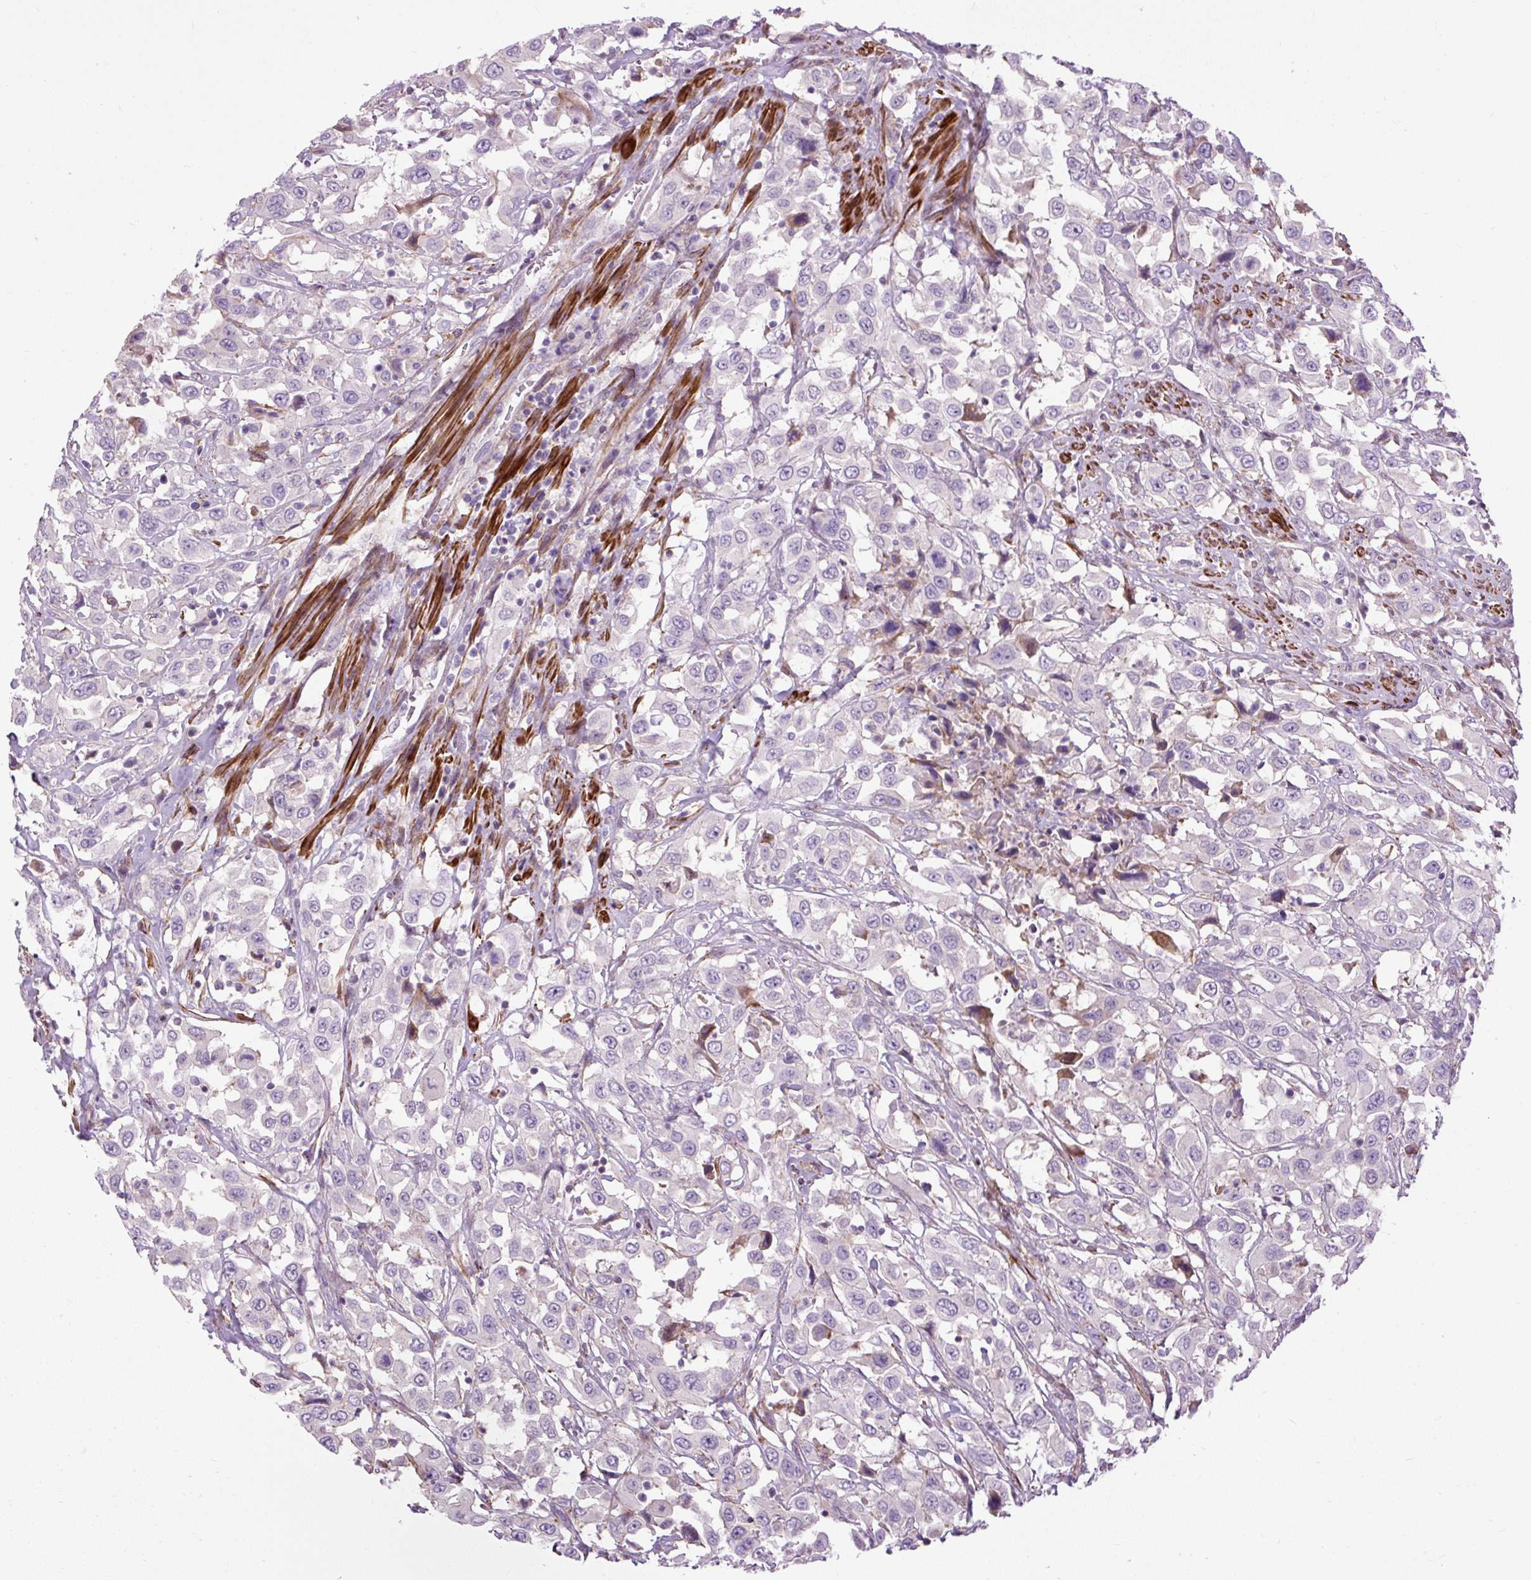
{"staining": {"intensity": "negative", "quantity": "none", "location": "none"}, "tissue": "urothelial cancer", "cell_type": "Tumor cells", "image_type": "cancer", "snomed": [{"axis": "morphology", "description": "Urothelial carcinoma, High grade"}, {"axis": "topography", "description": "Urinary bladder"}], "caption": "Tumor cells are negative for brown protein staining in high-grade urothelial carcinoma. (DAB immunohistochemistry visualized using brightfield microscopy, high magnification).", "gene": "ZNF197", "patient": {"sex": "male", "age": 61}}